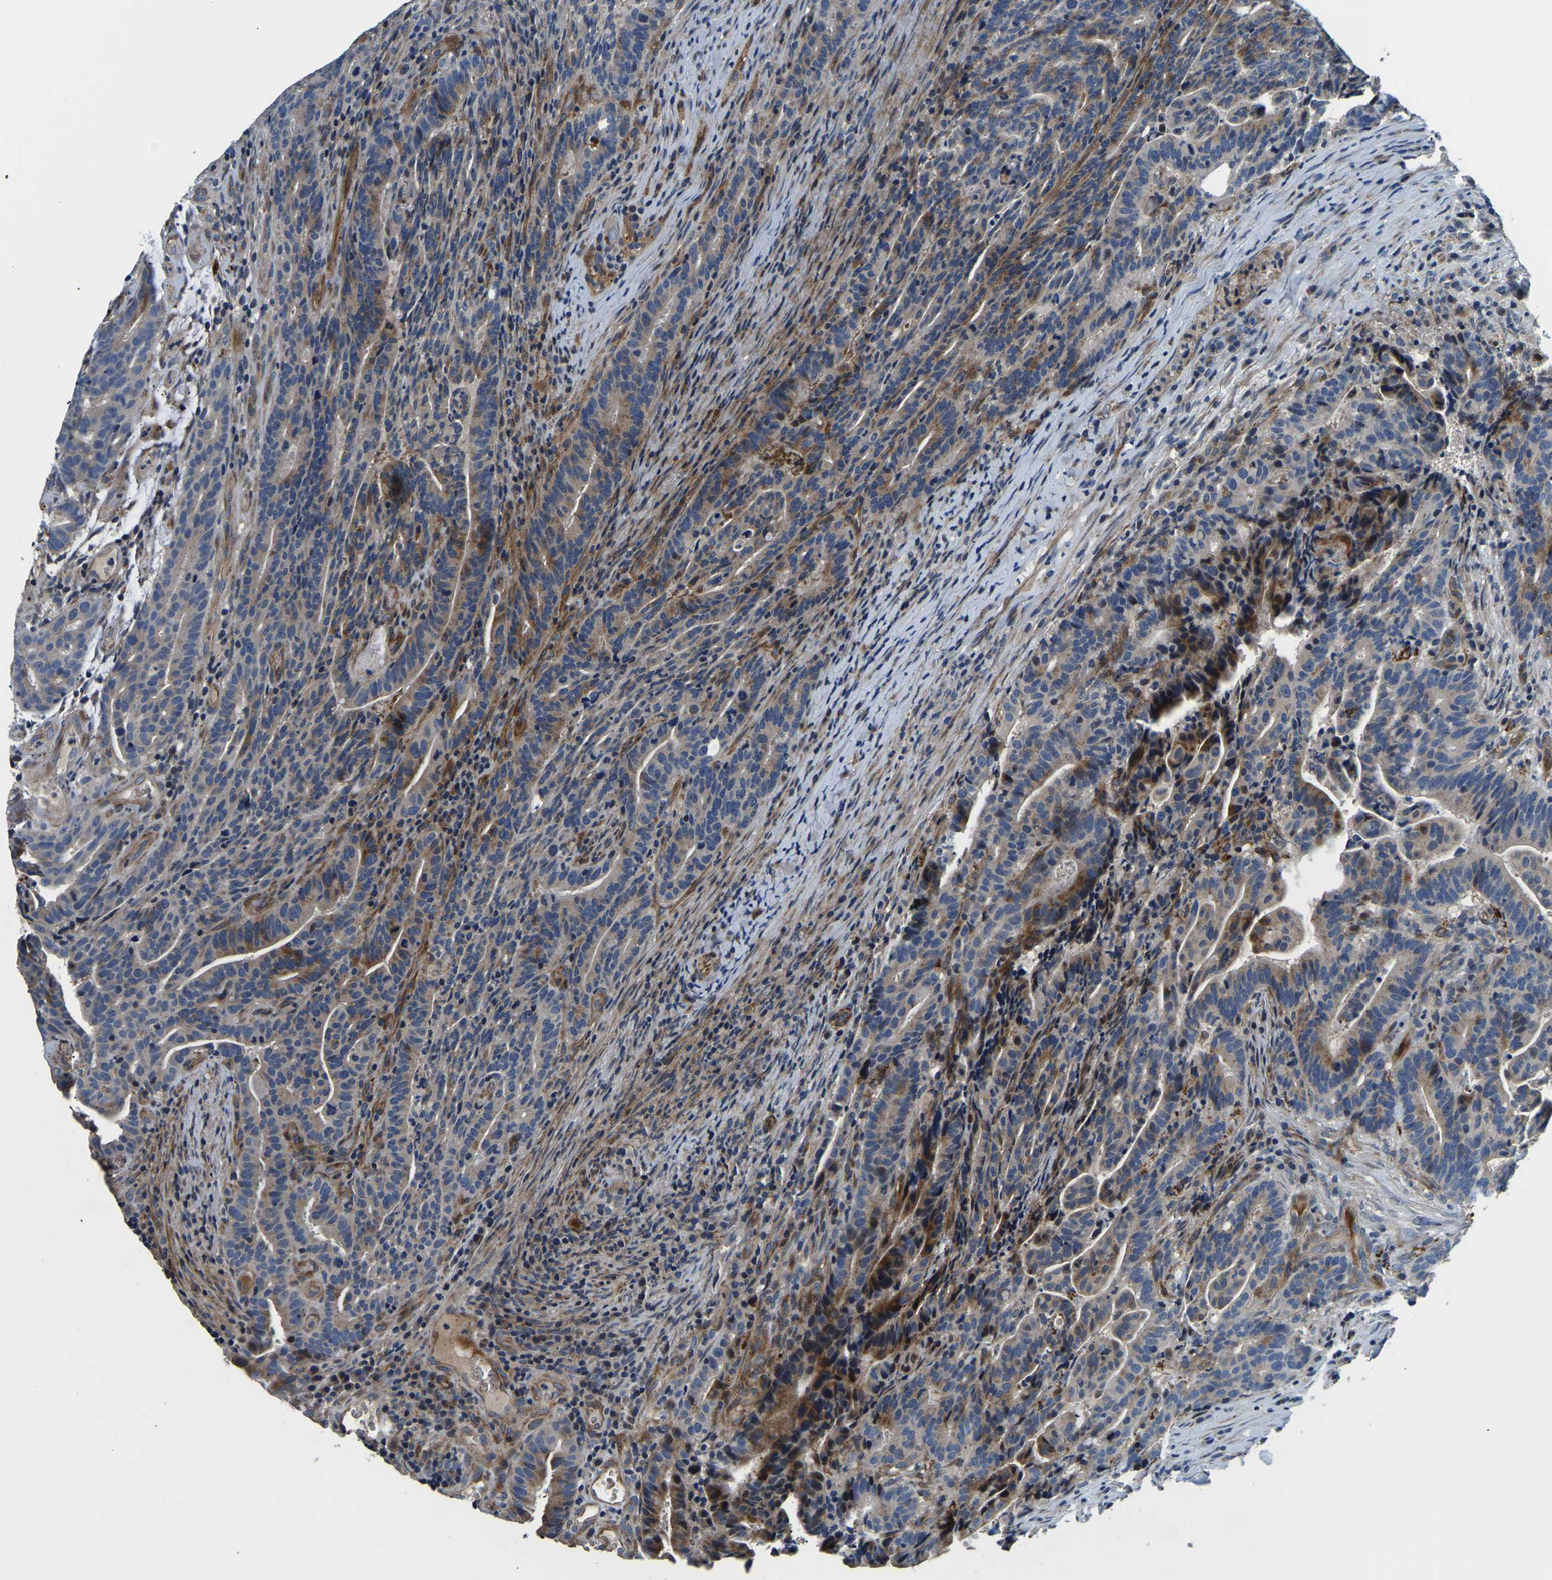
{"staining": {"intensity": "moderate", "quantity": "25%-75%", "location": "cytoplasmic/membranous"}, "tissue": "colorectal cancer", "cell_type": "Tumor cells", "image_type": "cancer", "snomed": [{"axis": "morphology", "description": "Adenocarcinoma, NOS"}, {"axis": "topography", "description": "Colon"}], "caption": "Moderate cytoplasmic/membranous positivity is seen in about 25%-75% of tumor cells in colorectal cancer (adenocarcinoma).", "gene": "RNF39", "patient": {"sex": "female", "age": 66}}